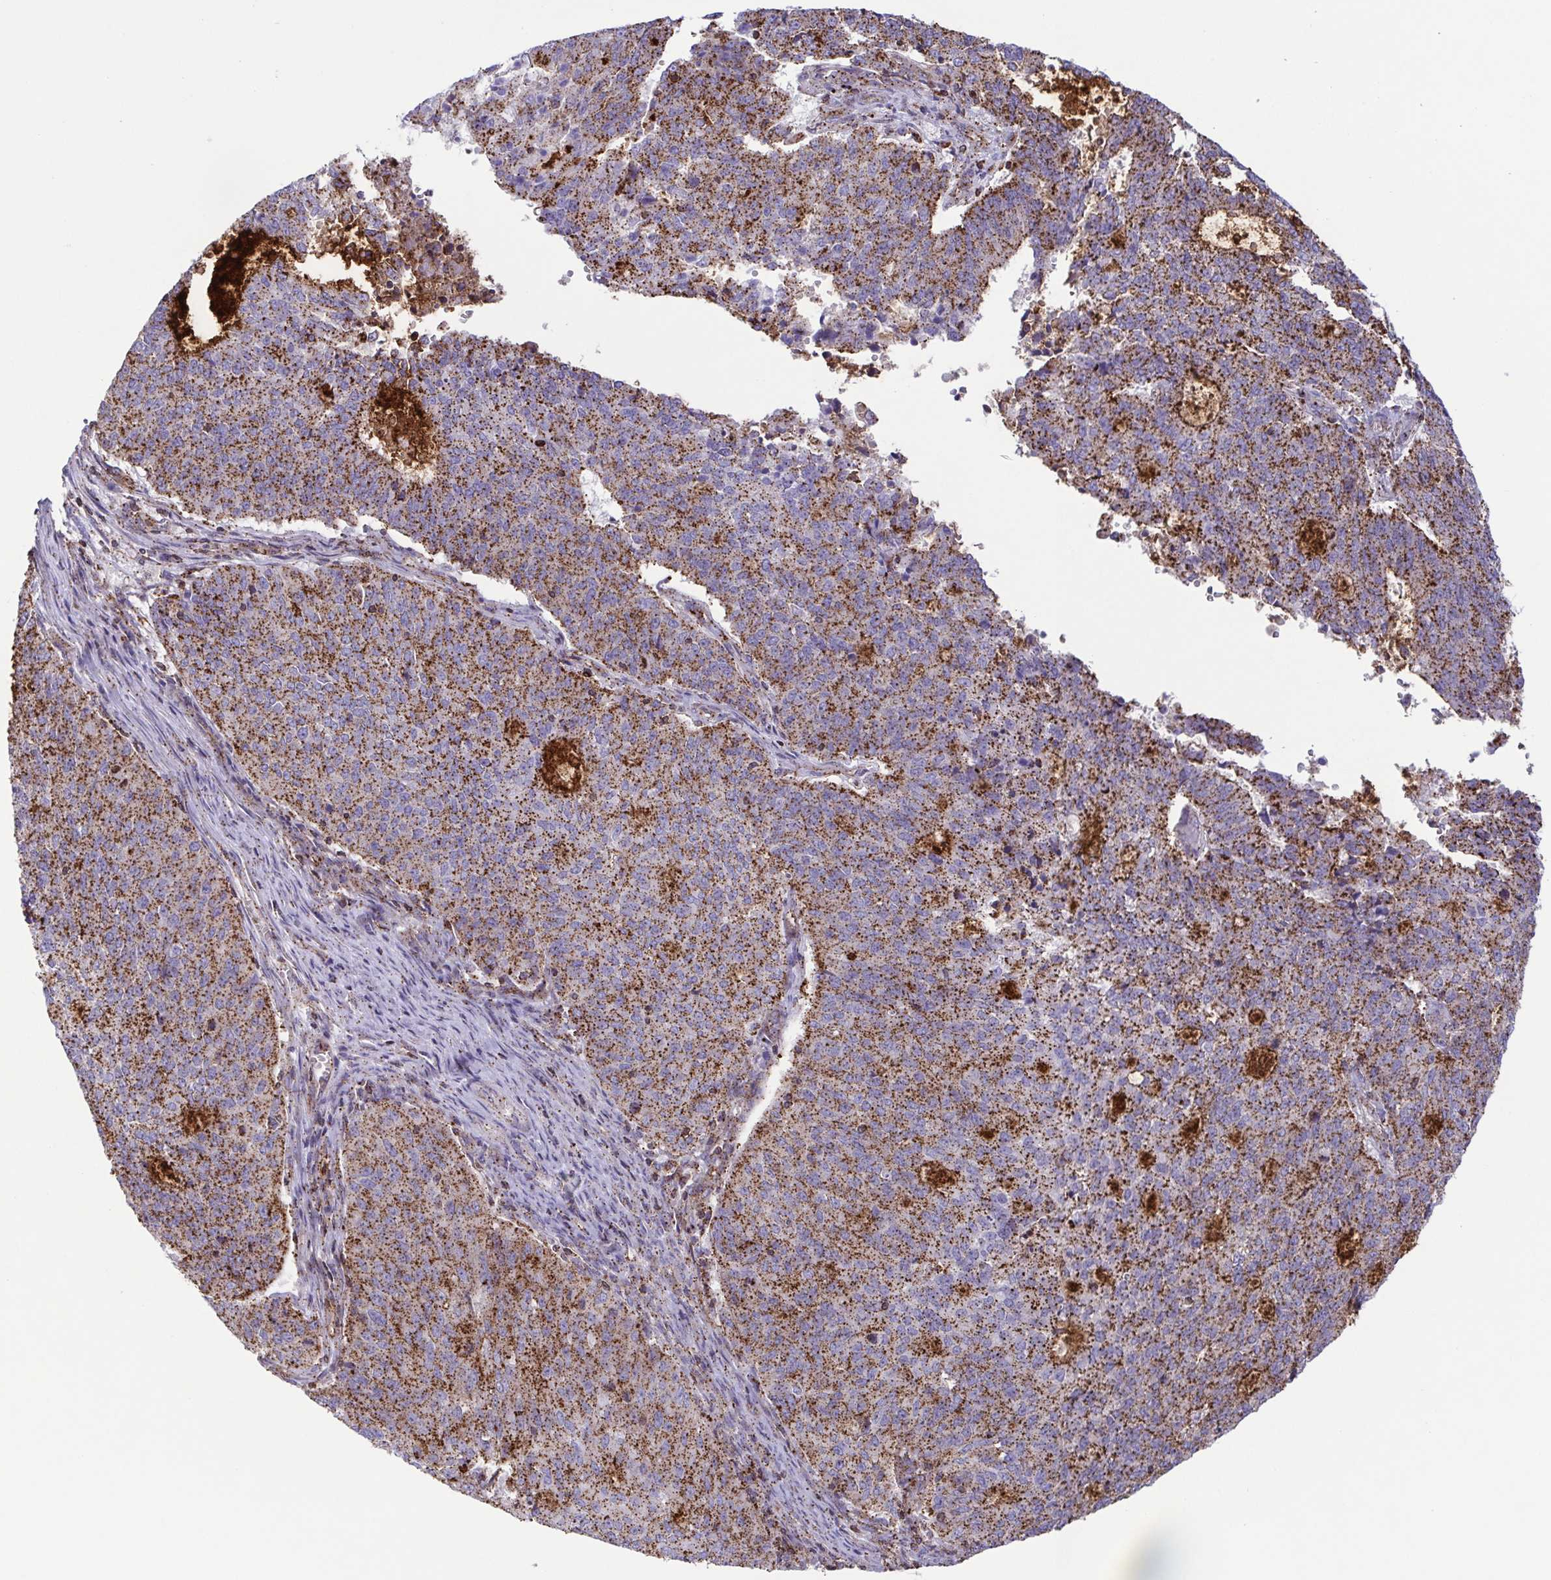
{"staining": {"intensity": "moderate", "quantity": ">75%", "location": "cytoplasmic/membranous"}, "tissue": "endometrial cancer", "cell_type": "Tumor cells", "image_type": "cancer", "snomed": [{"axis": "morphology", "description": "Adenocarcinoma, NOS"}, {"axis": "topography", "description": "Endometrium"}], "caption": "Endometrial cancer stained for a protein (brown) shows moderate cytoplasmic/membranous positive expression in about >75% of tumor cells.", "gene": "CHMP1B", "patient": {"sex": "female", "age": 82}}